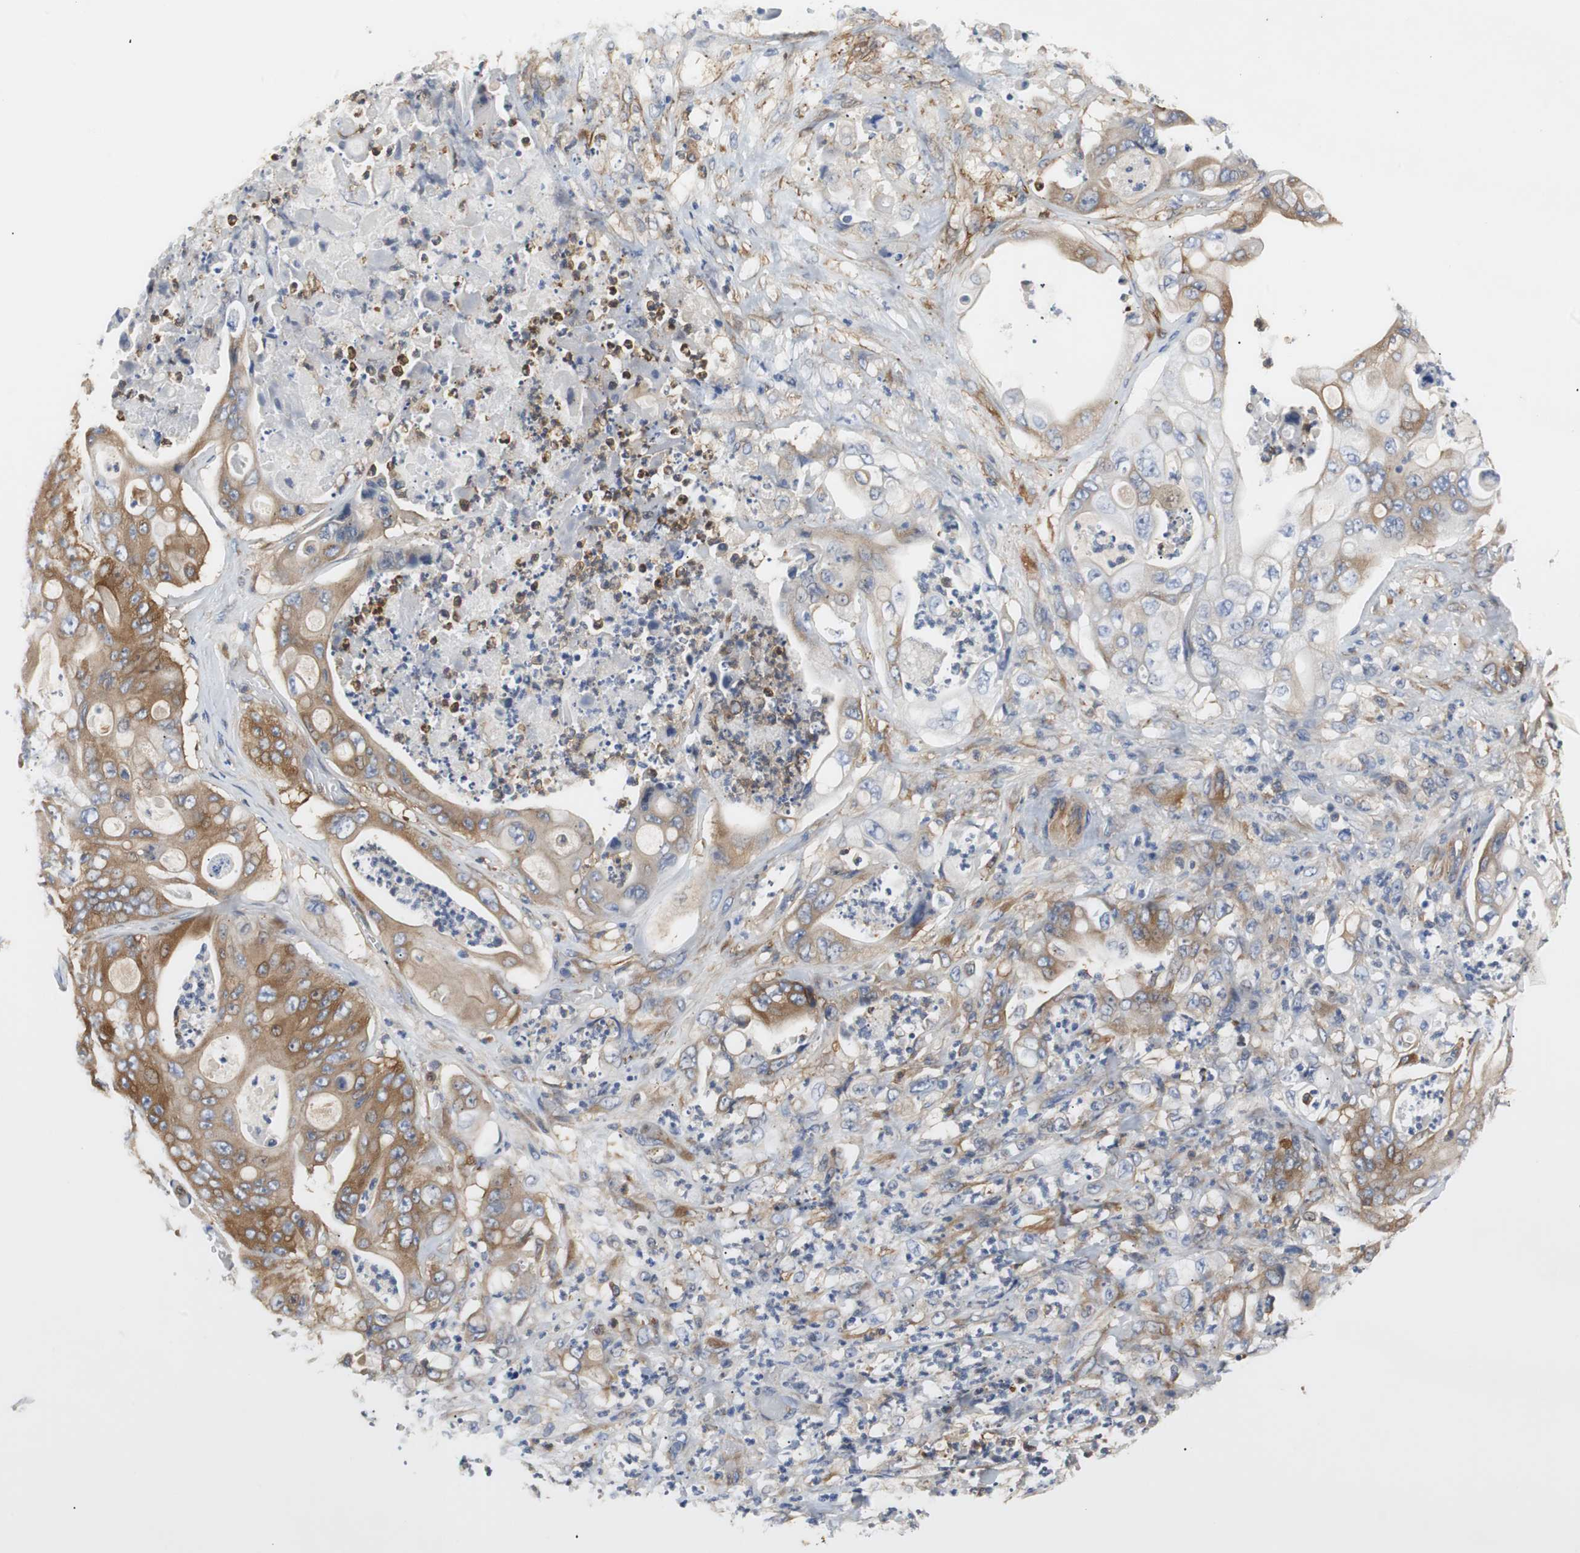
{"staining": {"intensity": "moderate", "quantity": "25%-75%", "location": "cytoplasmic/membranous"}, "tissue": "stomach cancer", "cell_type": "Tumor cells", "image_type": "cancer", "snomed": [{"axis": "morphology", "description": "Adenocarcinoma, NOS"}, {"axis": "topography", "description": "Stomach"}], "caption": "Moderate cytoplasmic/membranous positivity is seen in about 25%-75% of tumor cells in stomach cancer (adenocarcinoma). Nuclei are stained in blue.", "gene": "GYS1", "patient": {"sex": "female", "age": 73}}